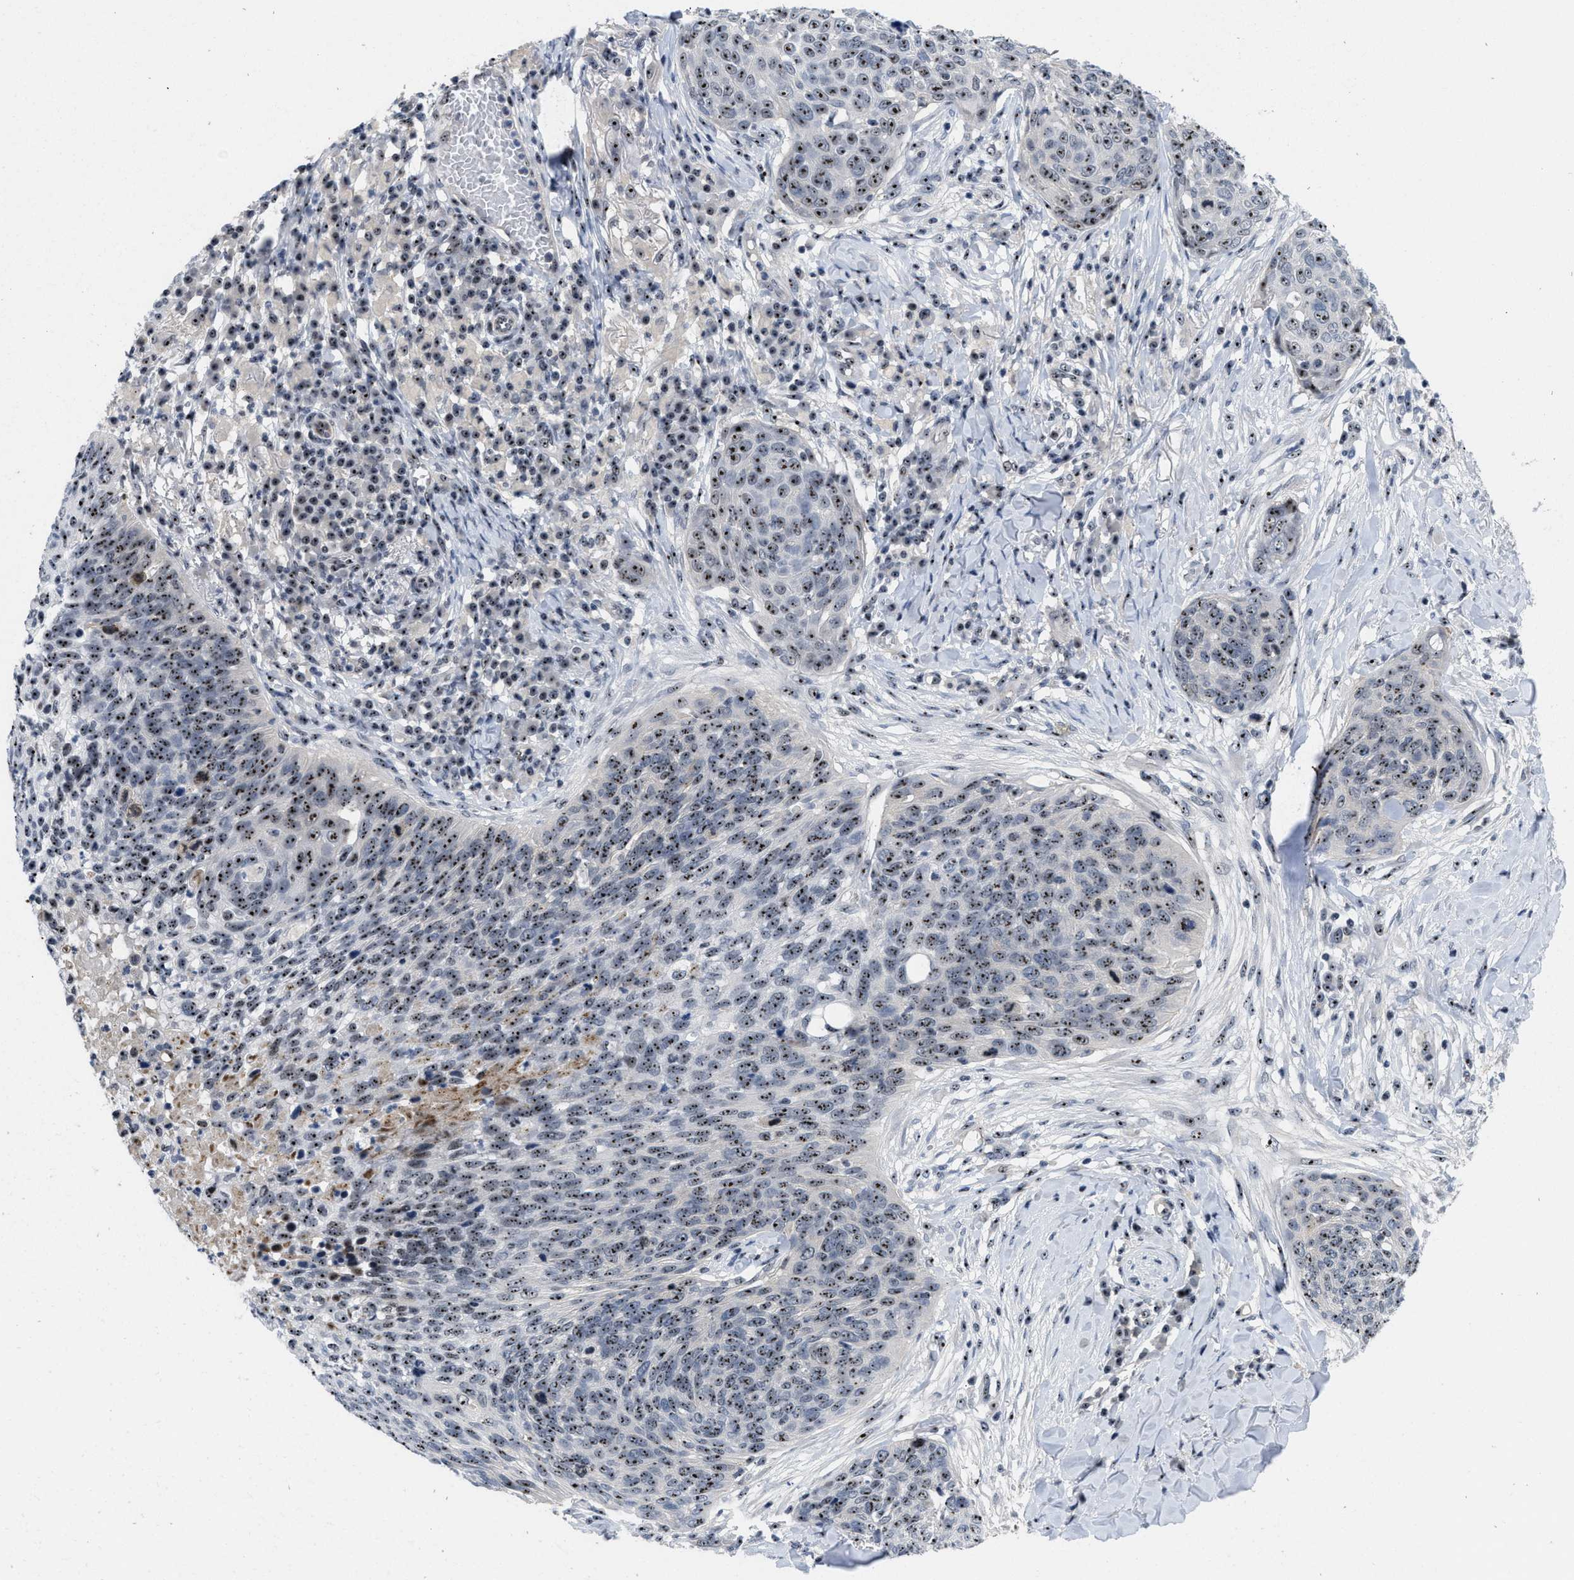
{"staining": {"intensity": "strong", "quantity": ">75%", "location": "nuclear"}, "tissue": "skin cancer", "cell_type": "Tumor cells", "image_type": "cancer", "snomed": [{"axis": "morphology", "description": "Squamous cell carcinoma in situ, NOS"}, {"axis": "morphology", "description": "Squamous cell carcinoma, NOS"}, {"axis": "topography", "description": "Skin"}], "caption": "Protein expression analysis of squamous cell carcinoma in situ (skin) reveals strong nuclear expression in about >75% of tumor cells.", "gene": "NOP58", "patient": {"sex": "male", "age": 93}}